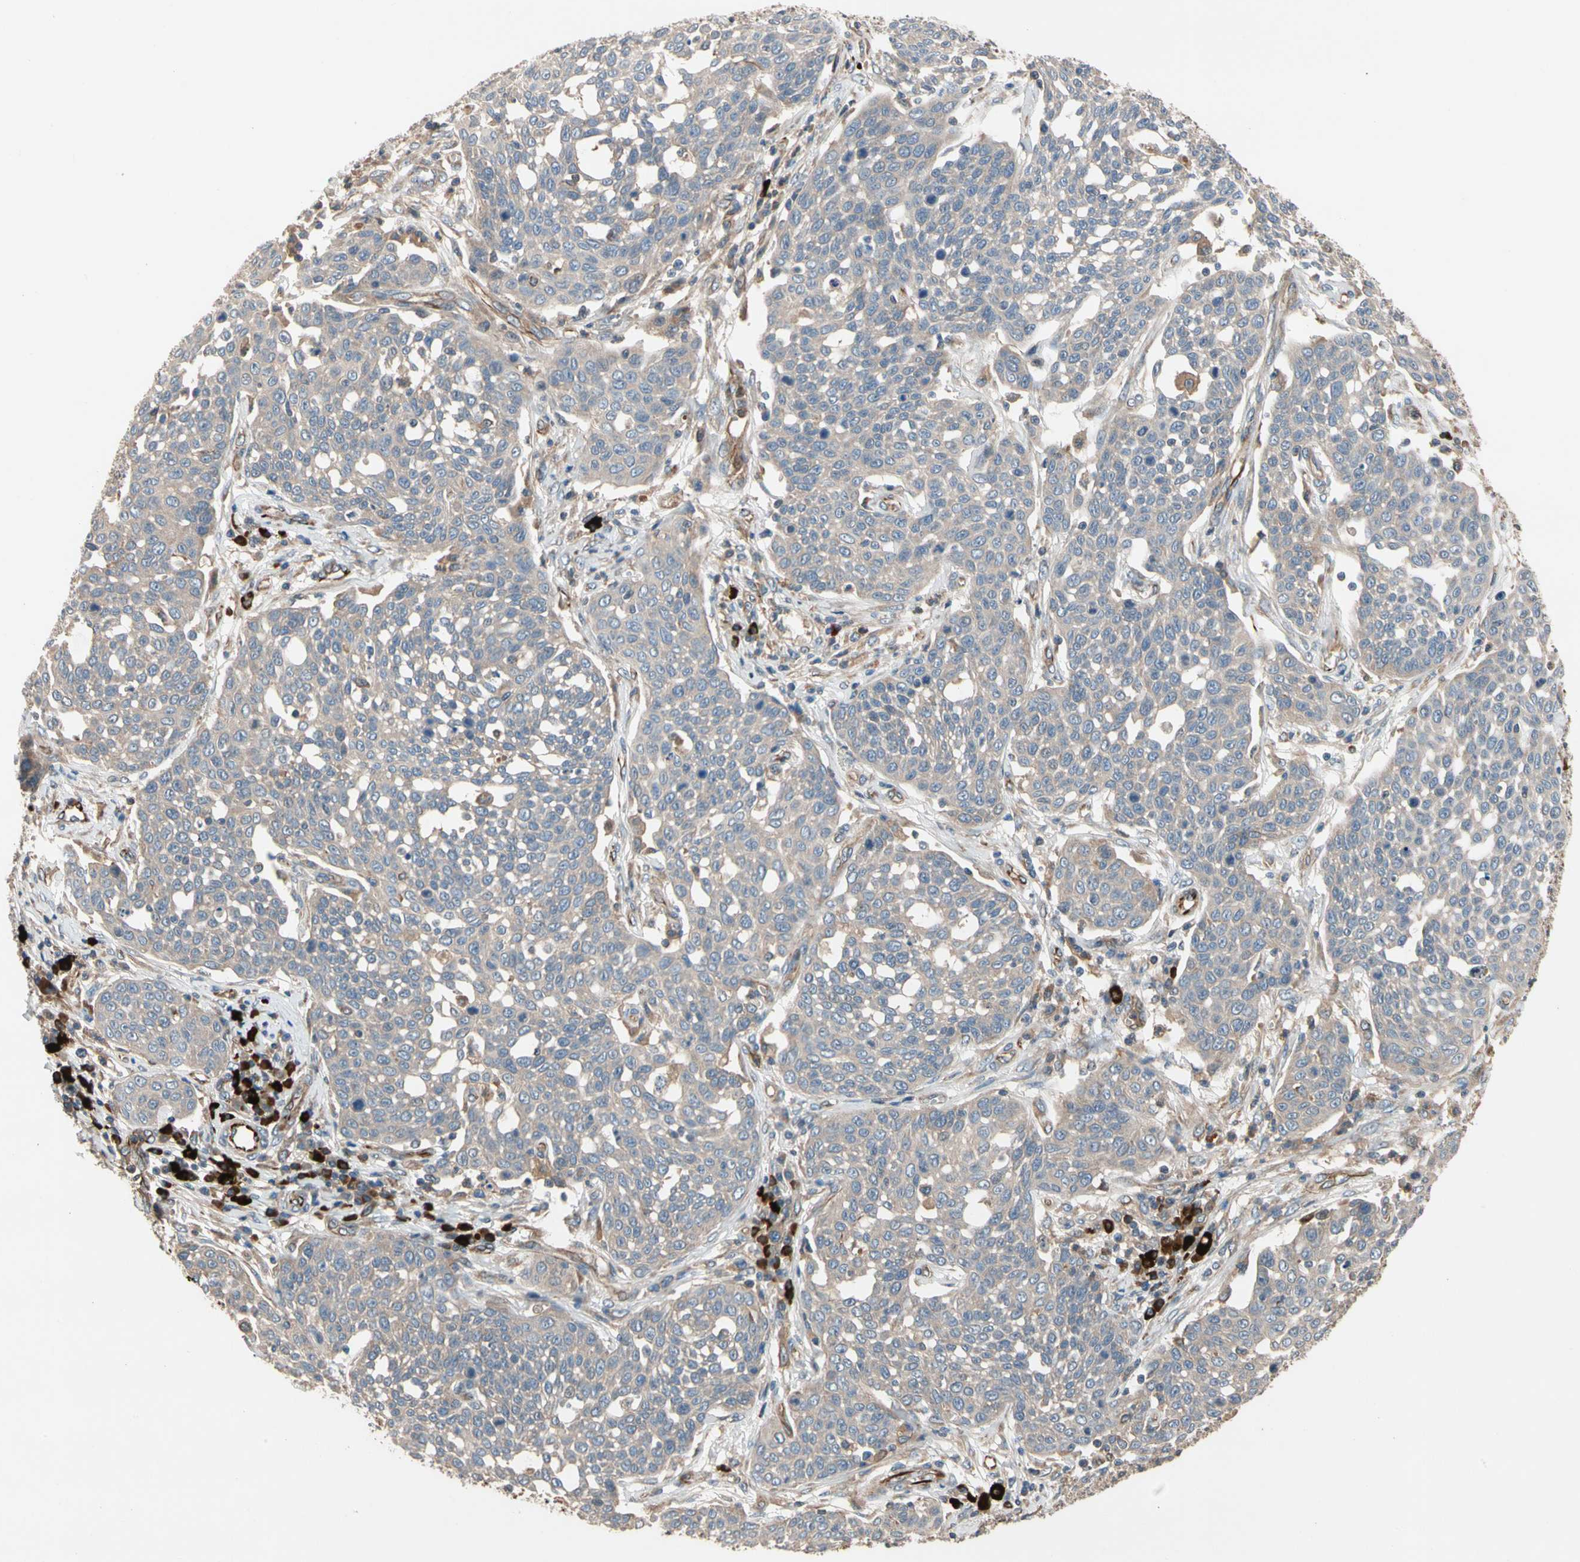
{"staining": {"intensity": "weak", "quantity": "25%-75%", "location": "cytoplasmic/membranous"}, "tissue": "cervical cancer", "cell_type": "Tumor cells", "image_type": "cancer", "snomed": [{"axis": "morphology", "description": "Squamous cell carcinoma, NOS"}, {"axis": "topography", "description": "Cervix"}], "caption": "Protein expression analysis of cervical cancer (squamous cell carcinoma) exhibits weak cytoplasmic/membranous positivity in about 25%-75% of tumor cells. (DAB (3,3'-diaminobenzidine) IHC, brown staining for protein, blue staining for nuclei).", "gene": "FGD6", "patient": {"sex": "female", "age": 34}}